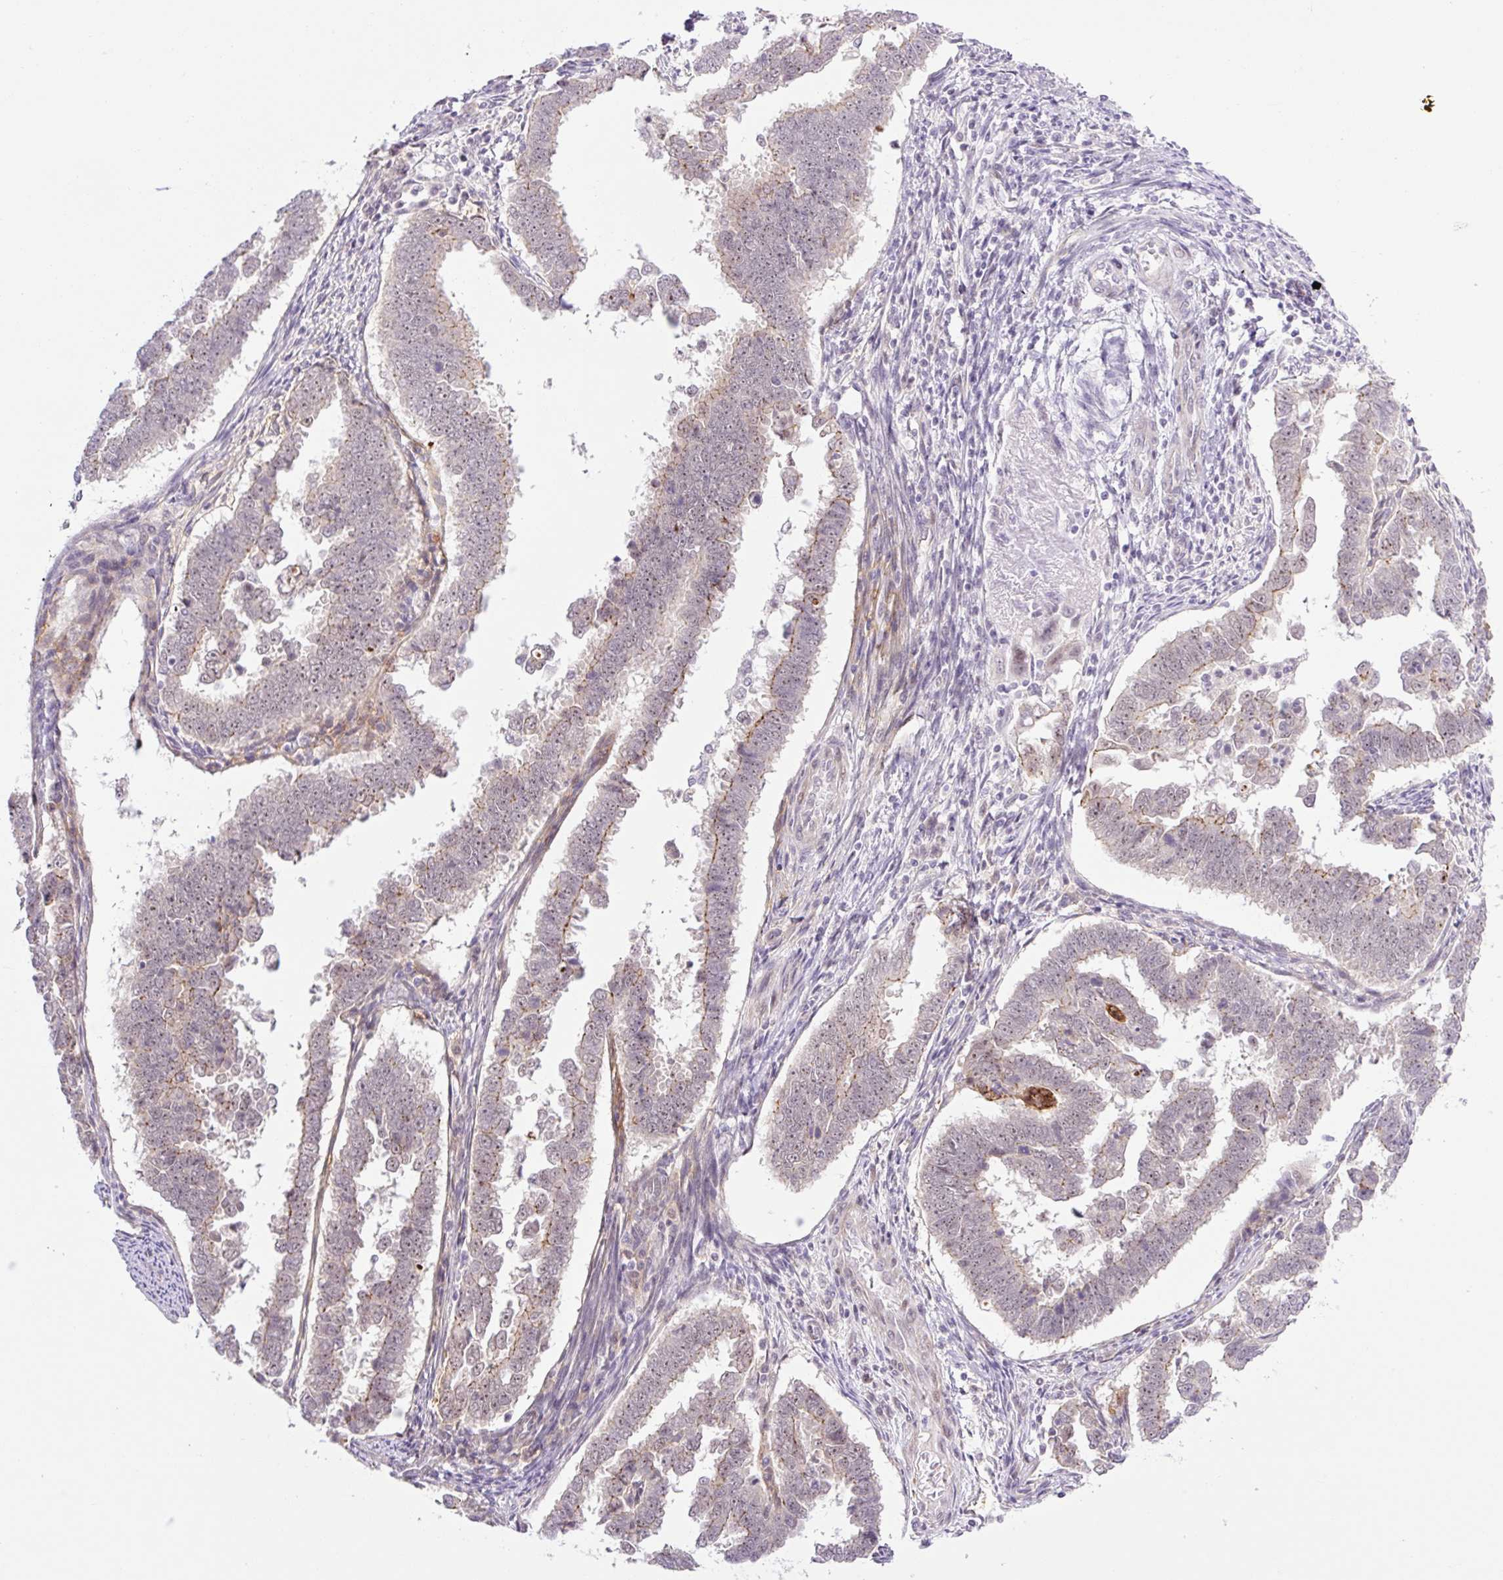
{"staining": {"intensity": "moderate", "quantity": "25%-75%", "location": "cytoplasmic/membranous,nuclear"}, "tissue": "endometrial cancer", "cell_type": "Tumor cells", "image_type": "cancer", "snomed": [{"axis": "morphology", "description": "Adenocarcinoma, NOS"}, {"axis": "topography", "description": "Endometrium"}], "caption": "Brown immunohistochemical staining in human adenocarcinoma (endometrial) demonstrates moderate cytoplasmic/membranous and nuclear positivity in about 25%-75% of tumor cells.", "gene": "ICE1", "patient": {"sex": "female", "age": 75}}